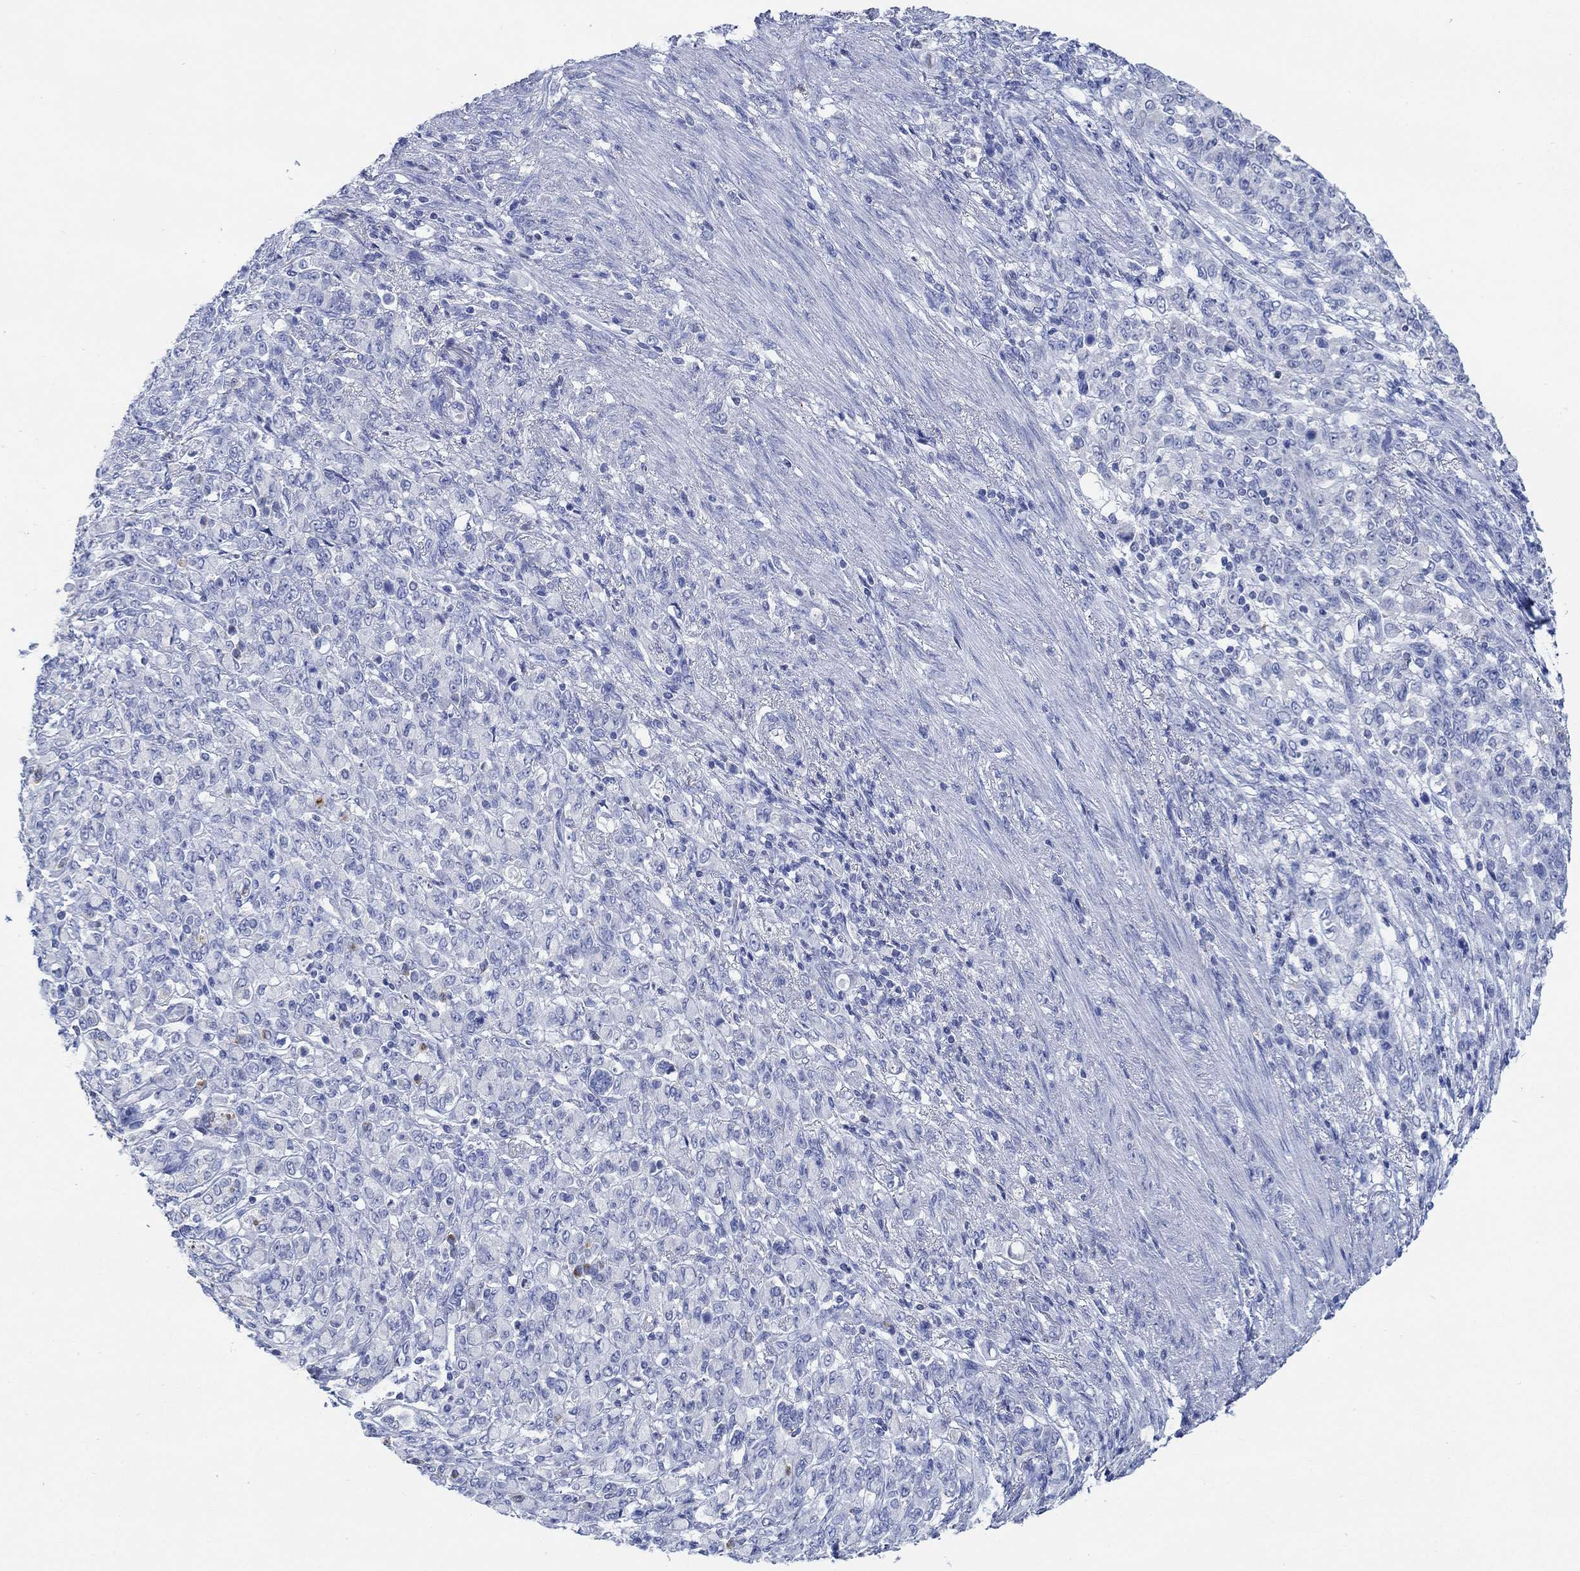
{"staining": {"intensity": "negative", "quantity": "none", "location": "none"}, "tissue": "stomach cancer", "cell_type": "Tumor cells", "image_type": "cancer", "snomed": [{"axis": "morphology", "description": "Normal tissue, NOS"}, {"axis": "morphology", "description": "Adenocarcinoma, NOS"}, {"axis": "topography", "description": "Stomach"}], "caption": "Immunohistochemistry (IHC) micrograph of neoplastic tissue: stomach cancer stained with DAB demonstrates no significant protein positivity in tumor cells.", "gene": "PPP1R17", "patient": {"sex": "female", "age": 79}}